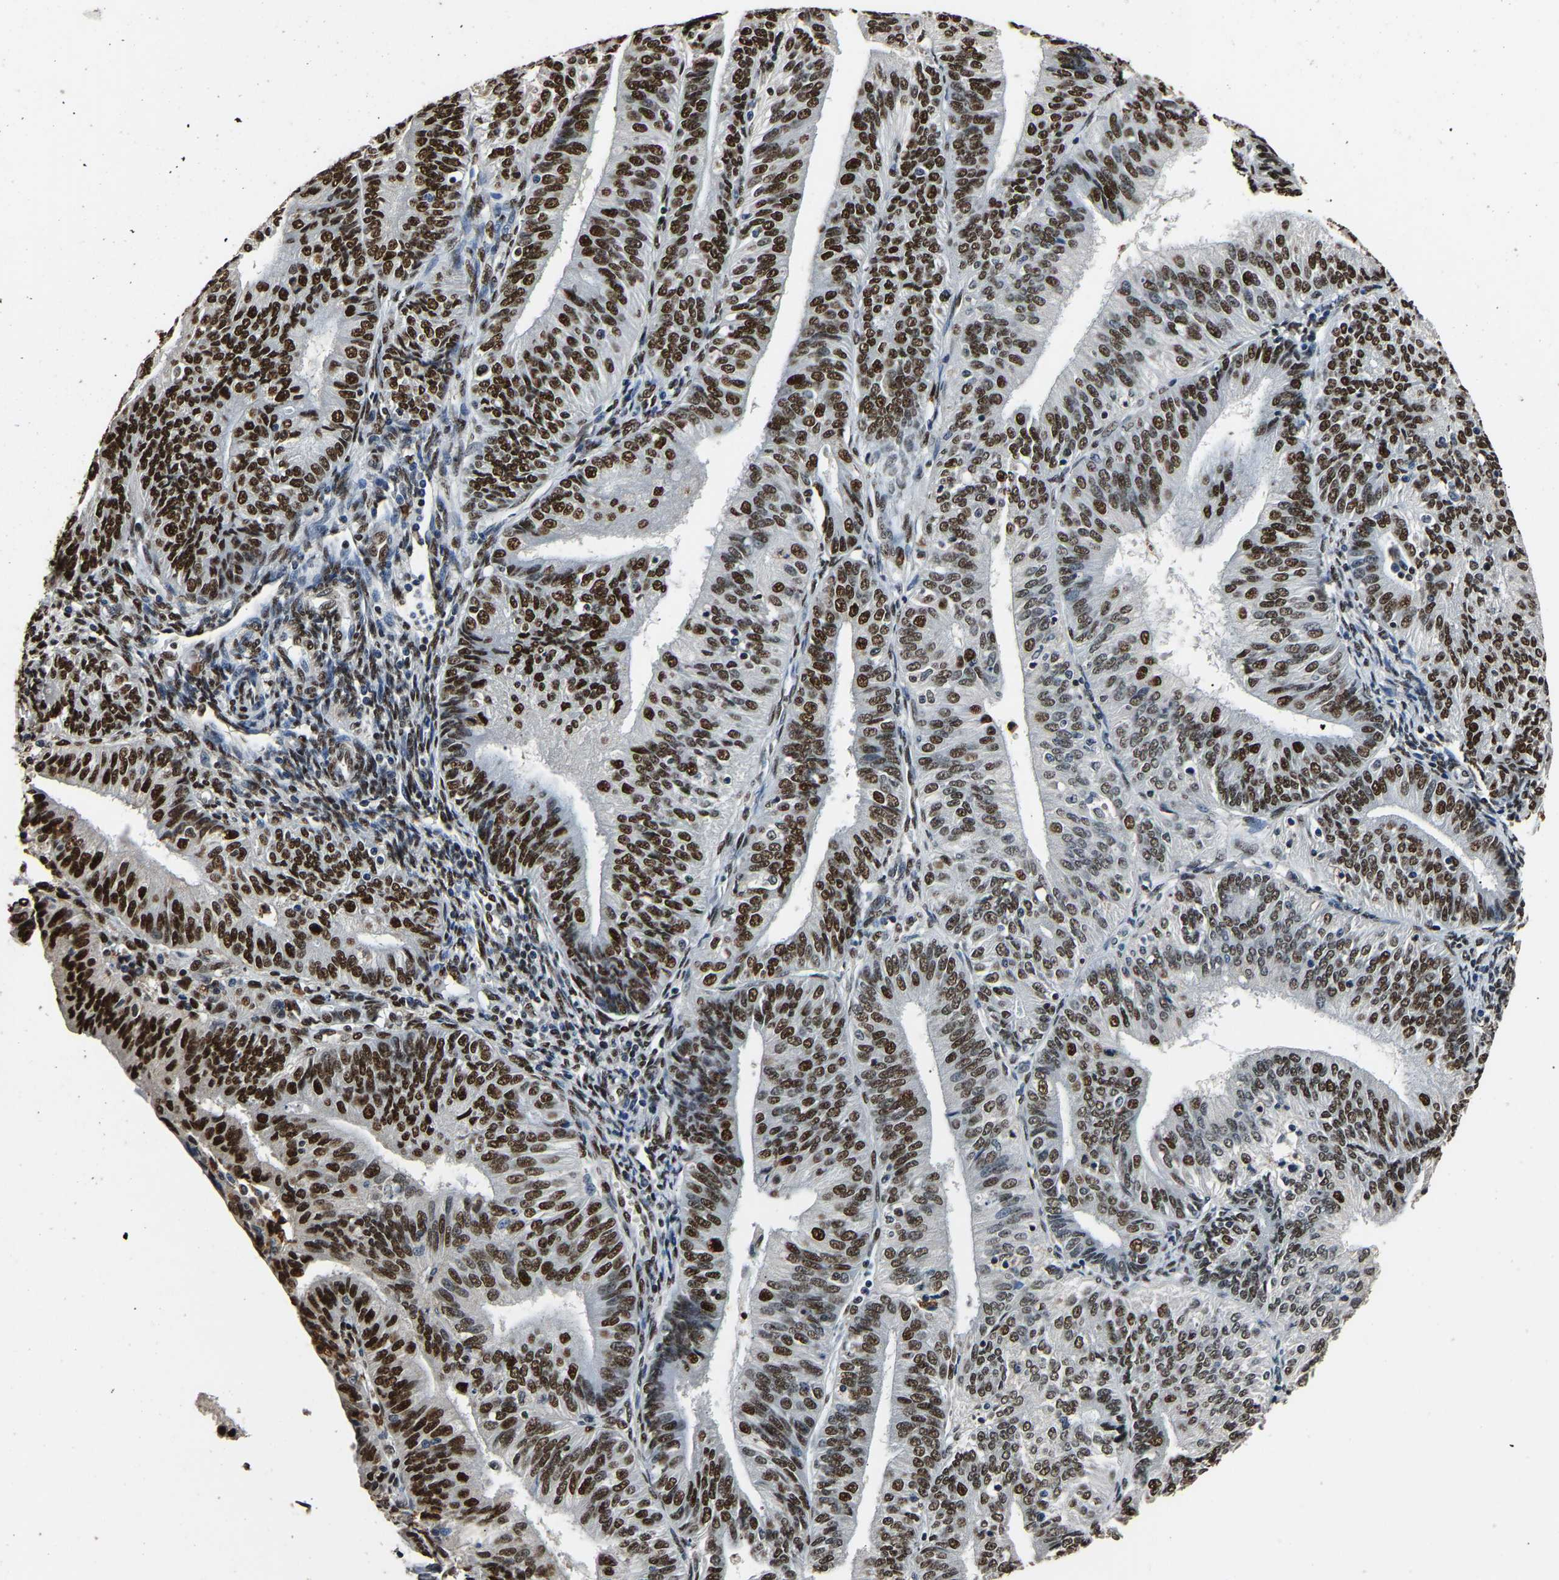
{"staining": {"intensity": "strong", "quantity": ">75%", "location": "nuclear"}, "tissue": "endometrial cancer", "cell_type": "Tumor cells", "image_type": "cancer", "snomed": [{"axis": "morphology", "description": "Adenocarcinoma, NOS"}, {"axis": "topography", "description": "Endometrium"}], "caption": "About >75% of tumor cells in adenocarcinoma (endometrial) display strong nuclear protein staining as visualized by brown immunohistochemical staining.", "gene": "SAFB", "patient": {"sex": "female", "age": 58}}